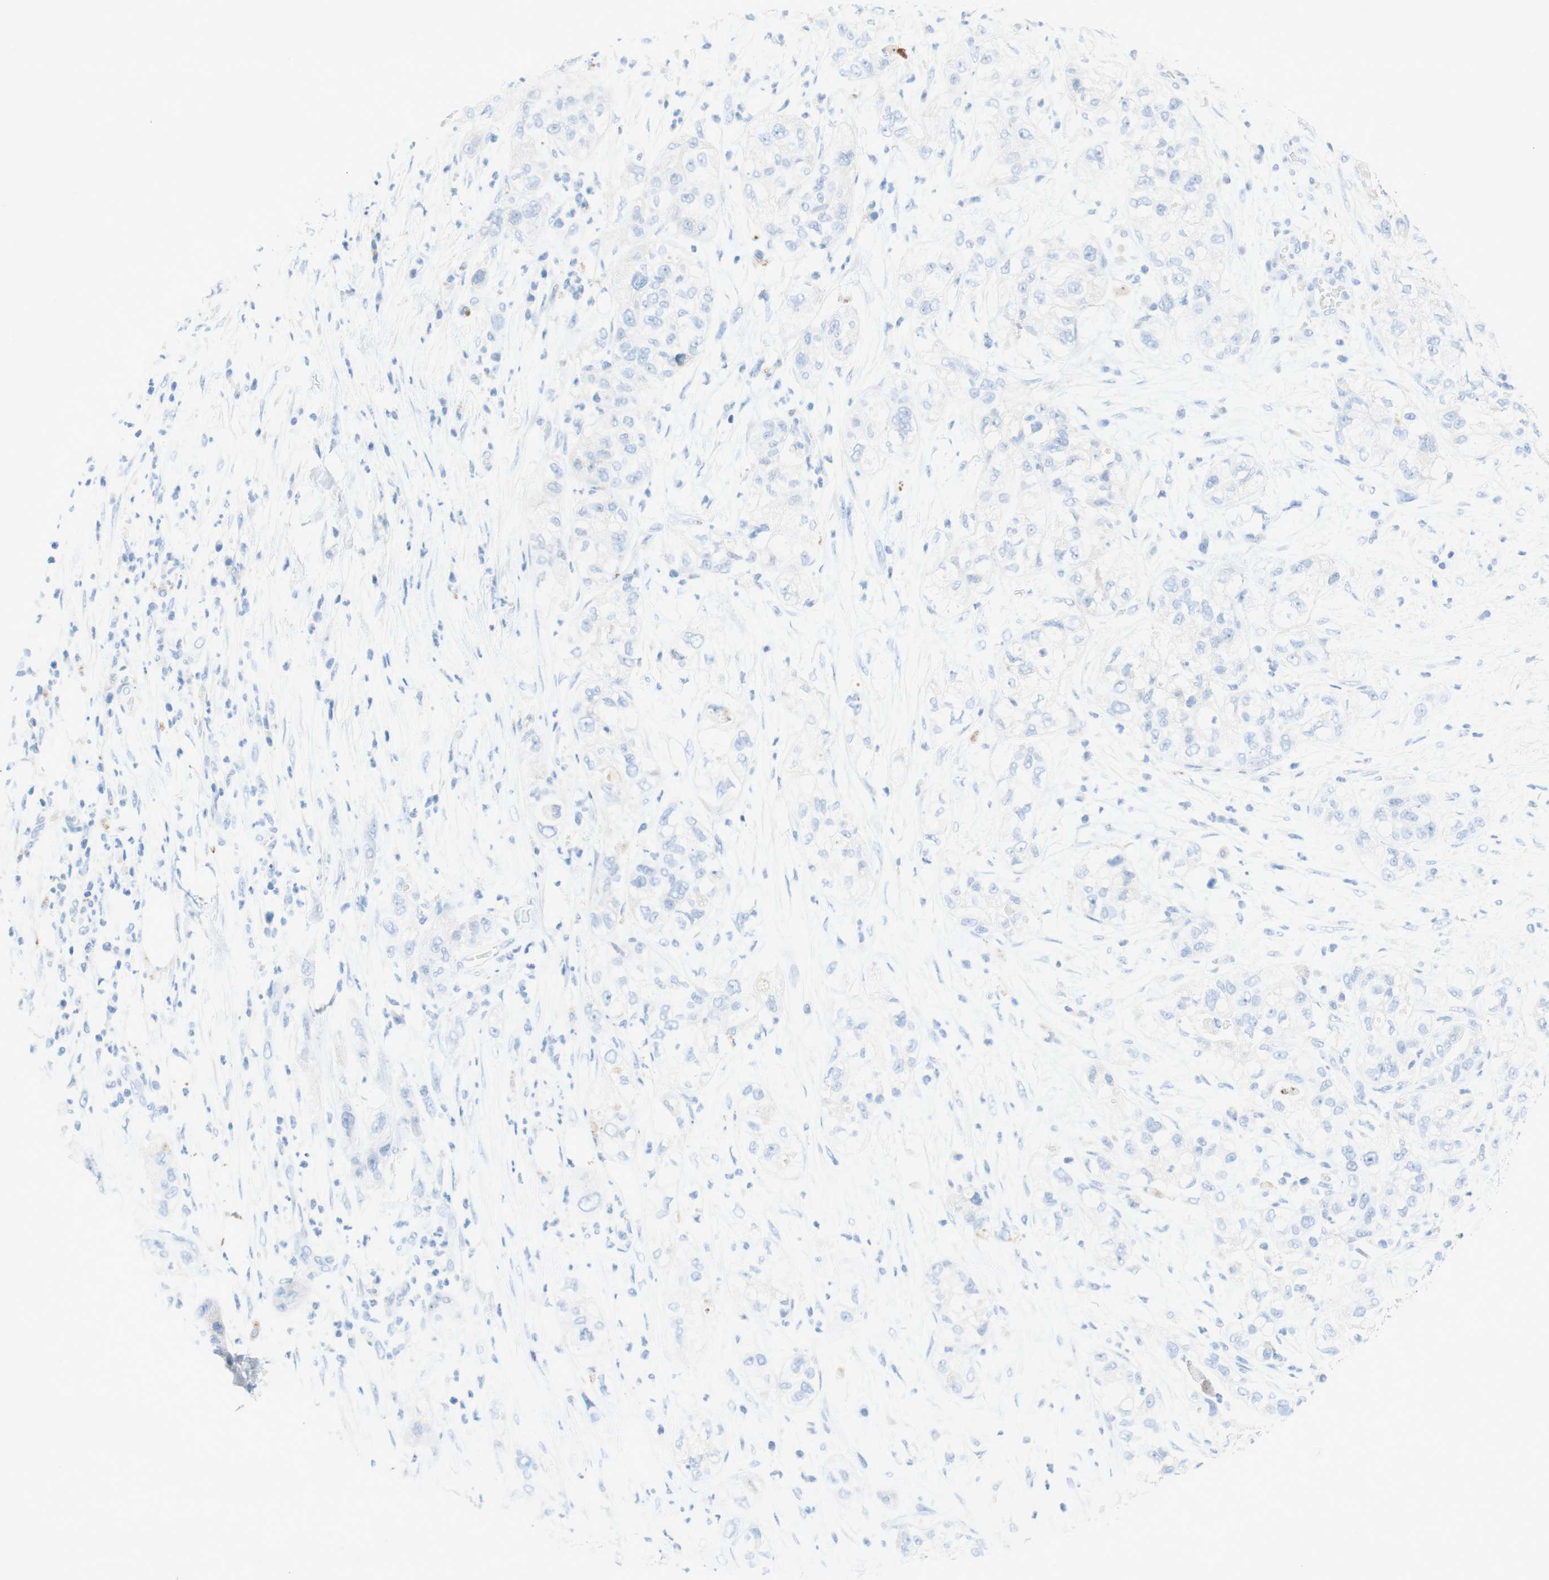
{"staining": {"intensity": "negative", "quantity": "none", "location": "none"}, "tissue": "pancreatic cancer", "cell_type": "Tumor cells", "image_type": "cancer", "snomed": [{"axis": "morphology", "description": "Adenocarcinoma, NOS"}, {"axis": "topography", "description": "Pancreas"}], "caption": "Immunohistochemical staining of pancreatic cancer (adenocarcinoma) displays no significant expression in tumor cells.", "gene": "POLR2J3", "patient": {"sex": "female", "age": 78}}